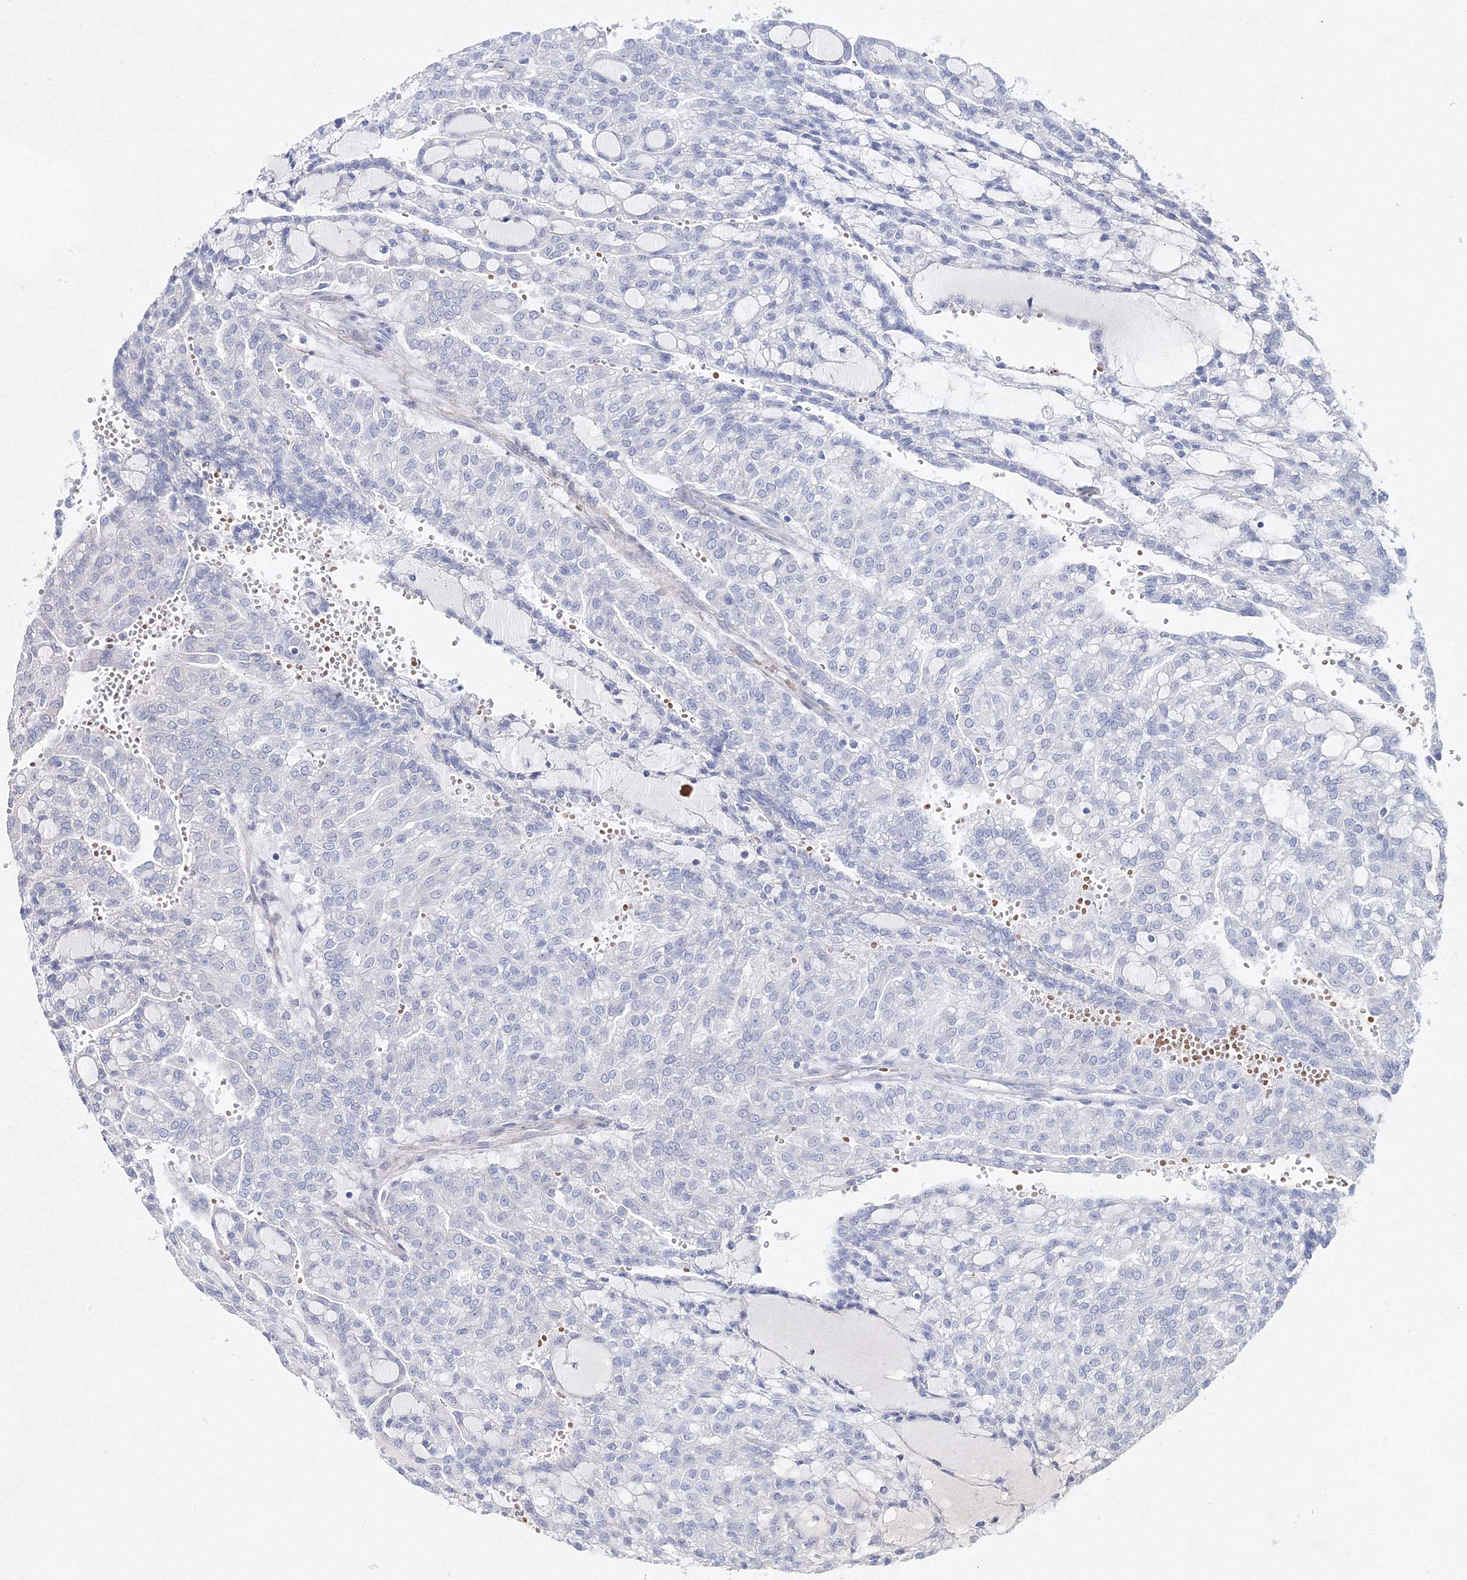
{"staining": {"intensity": "negative", "quantity": "none", "location": "none"}, "tissue": "renal cancer", "cell_type": "Tumor cells", "image_type": "cancer", "snomed": [{"axis": "morphology", "description": "Adenocarcinoma, NOS"}, {"axis": "topography", "description": "Kidney"}], "caption": "Photomicrograph shows no significant protein positivity in tumor cells of renal cancer.", "gene": "GFM1", "patient": {"sex": "male", "age": 63}}